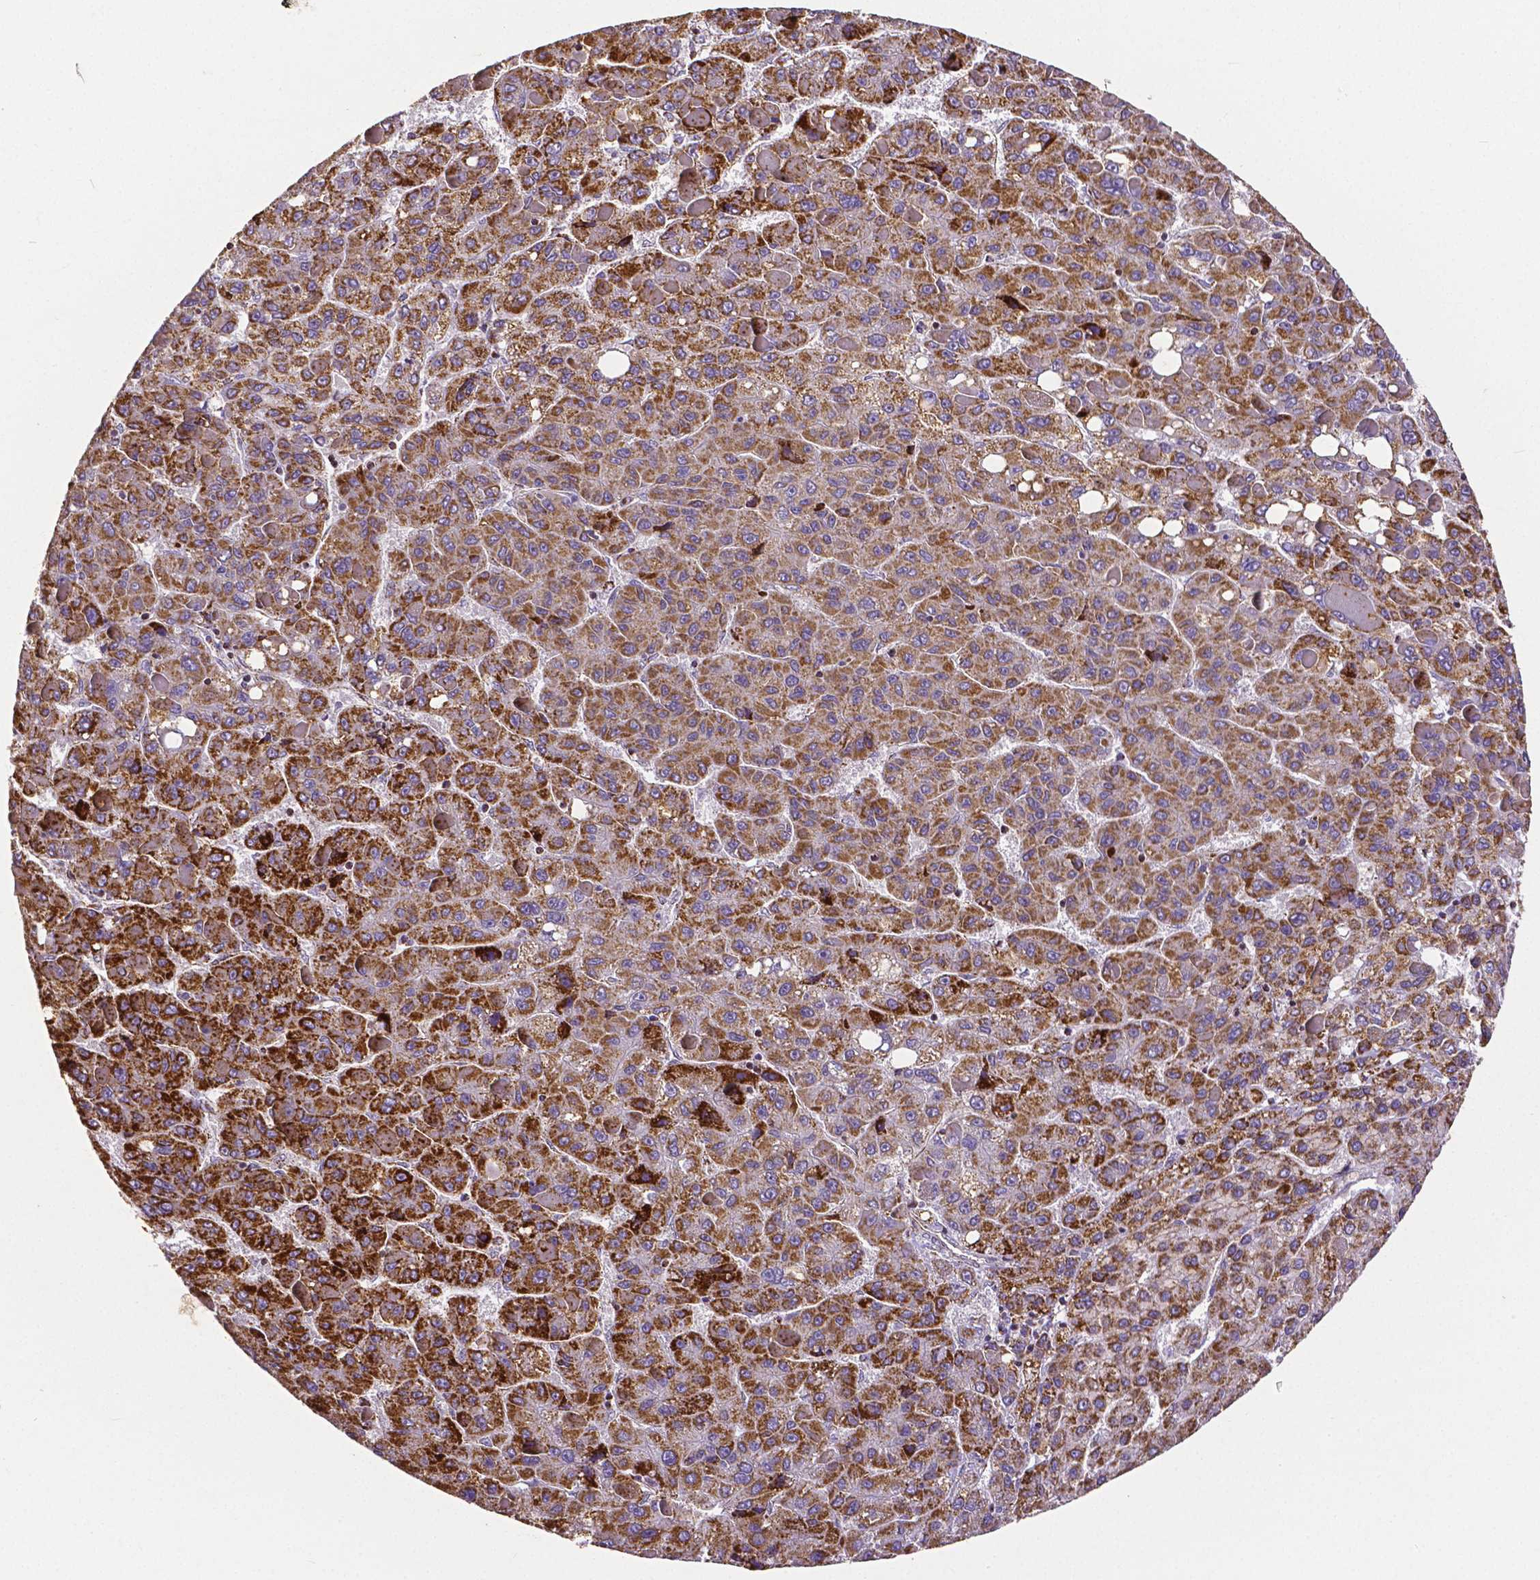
{"staining": {"intensity": "moderate", "quantity": ">75%", "location": "cytoplasmic/membranous"}, "tissue": "liver cancer", "cell_type": "Tumor cells", "image_type": "cancer", "snomed": [{"axis": "morphology", "description": "Carcinoma, Hepatocellular, NOS"}, {"axis": "topography", "description": "Liver"}], "caption": "Liver cancer stained with a brown dye exhibits moderate cytoplasmic/membranous positive positivity in about >75% of tumor cells.", "gene": "MACC1", "patient": {"sex": "female", "age": 82}}